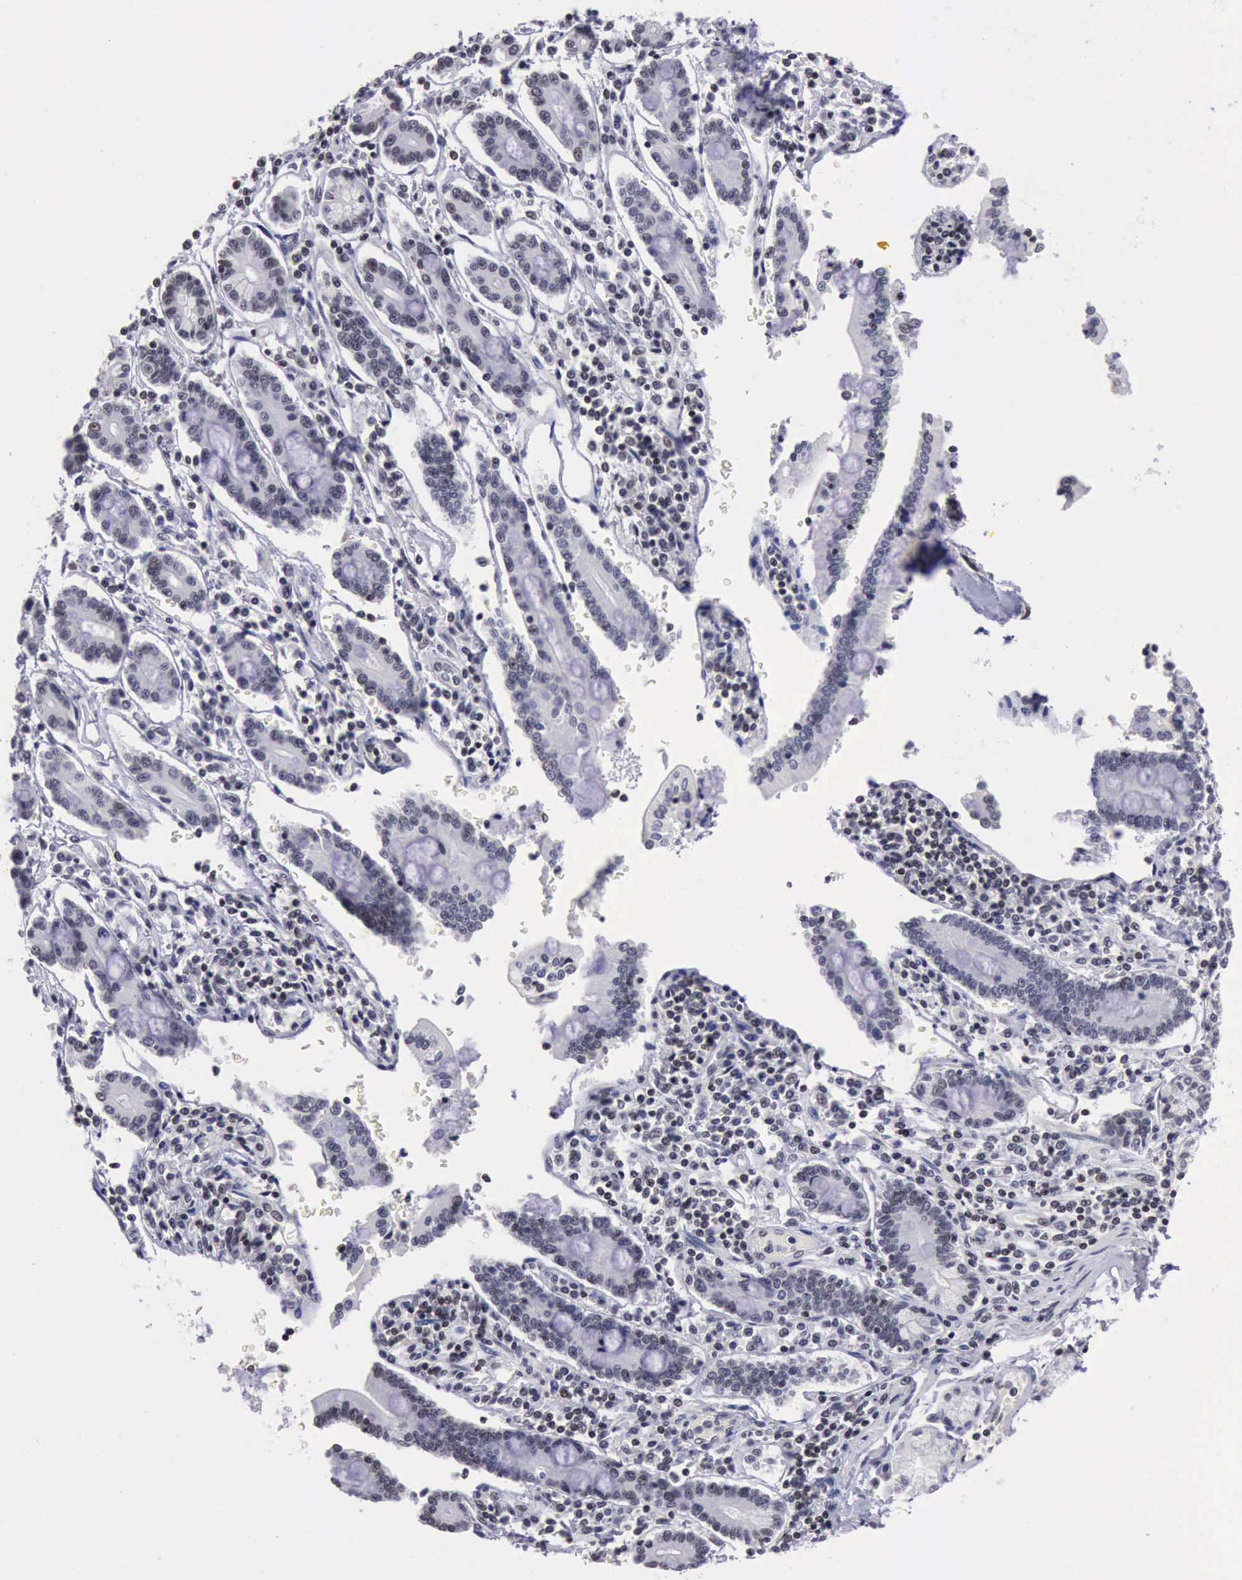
{"staining": {"intensity": "negative", "quantity": "none", "location": "none"}, "tissue": "pancreatic cancer", "cell_type": "Tumor cells", "image_type": "cancer", "snomed": [{"axis": "morphology", "description": "Adenocarcinoma, NOS"}, {"axis": "topography", "description": "Pancreas"}], "caption": "Photomicrograph shows no significant protein expression in tumor cells of pancreatic cancer.", "gene": "YY1", "patient": {"sex": "female", "age": 57}}